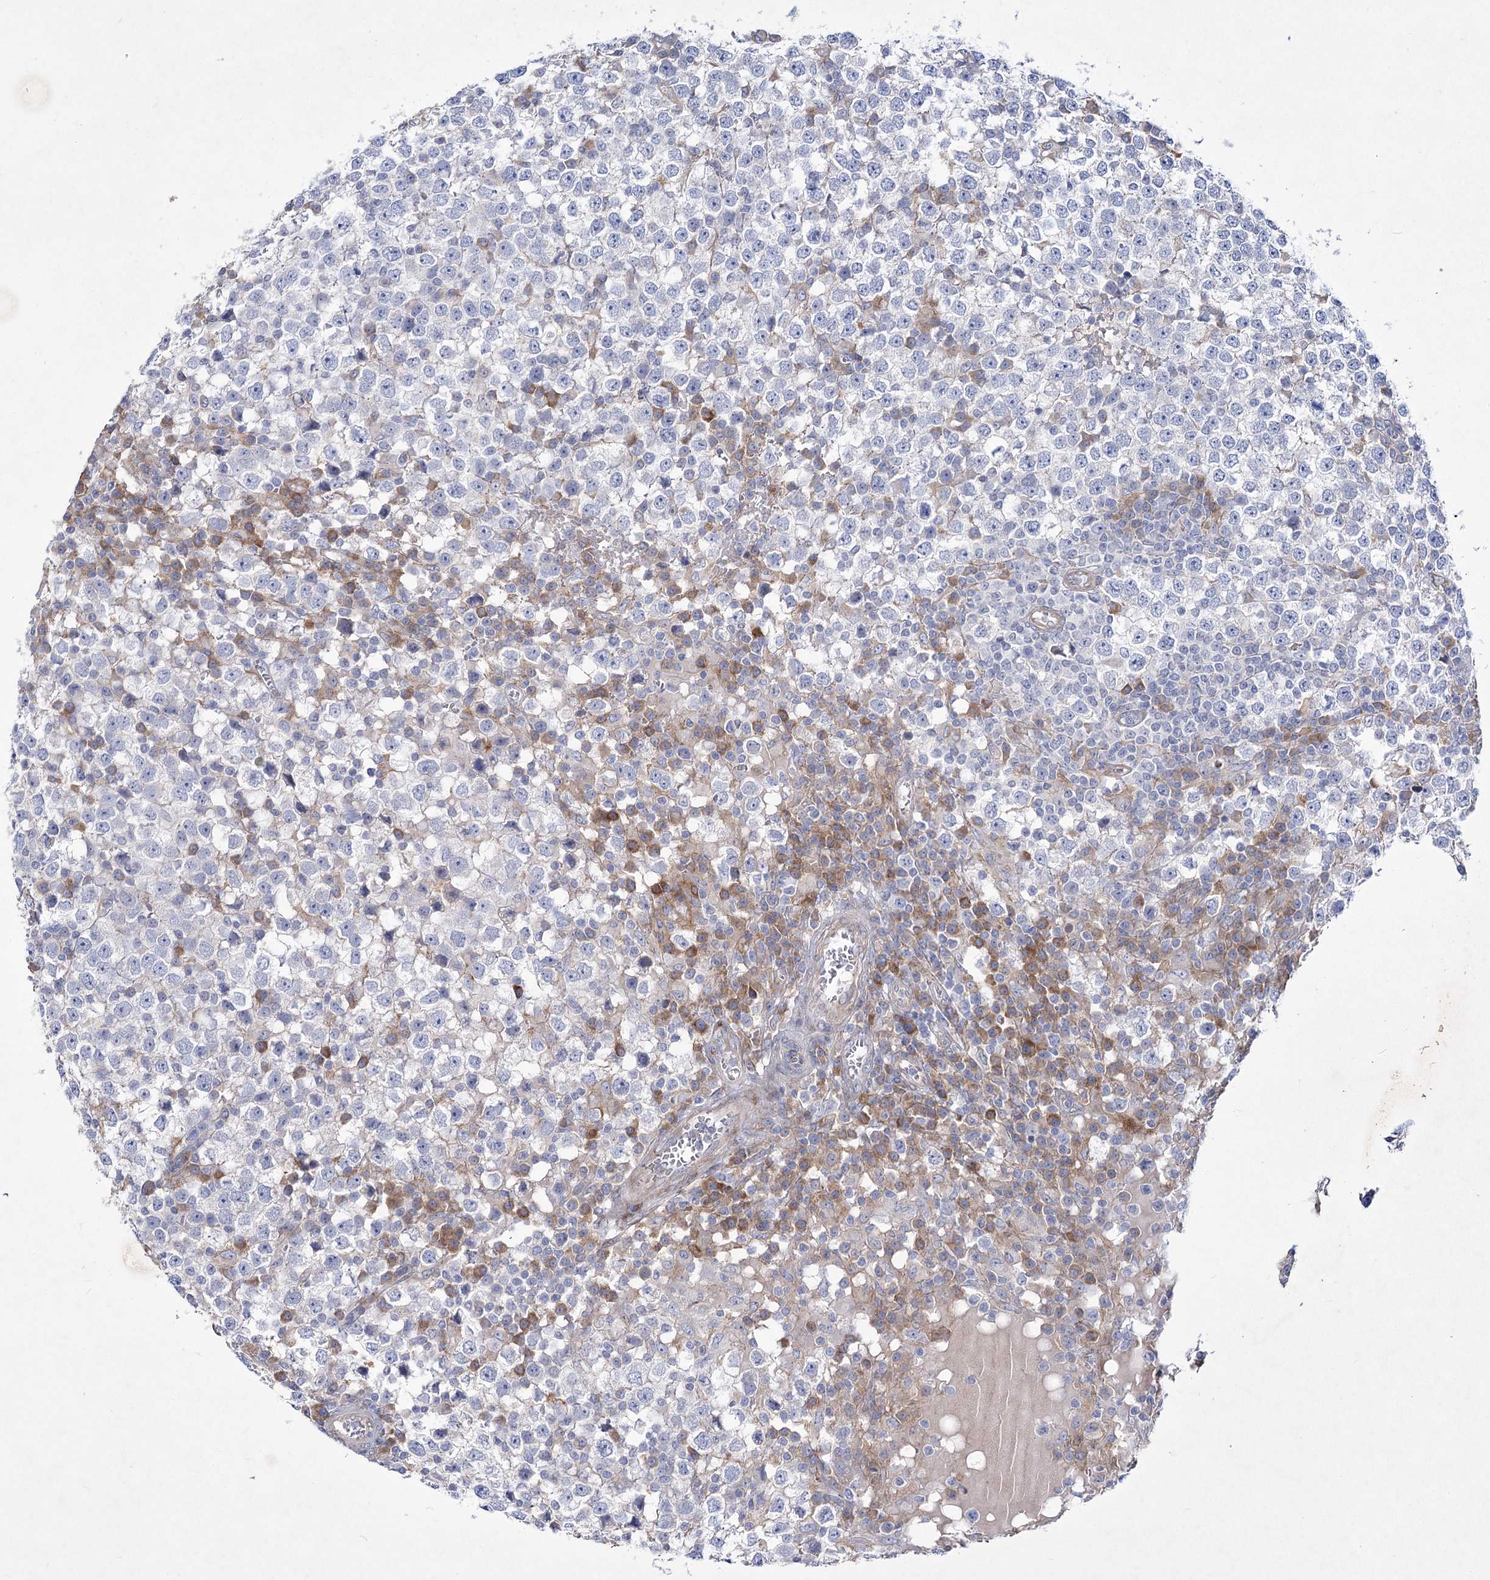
{"staining": {"intensity": "negative", "quantity": "none", "location": "none"}, "tissue": "testis cancer", "cell_type": "Tumor cells", "image_type": "cancer", "snomed": [{"axis": "morphology", "description": "Seminoma, NOS"}, {"axis": "topography", "description": "Testis"}], "caption": "IHC image of neoplastic tissue: testis seminoma stained with DAB (3,3'-diaminobenzidine) reveals no significant protein staining in tumor cells. (DAB IHC, high magnification).", "gene": "ARFGEF3", "patient": {"sex": "male", "age": 65}}